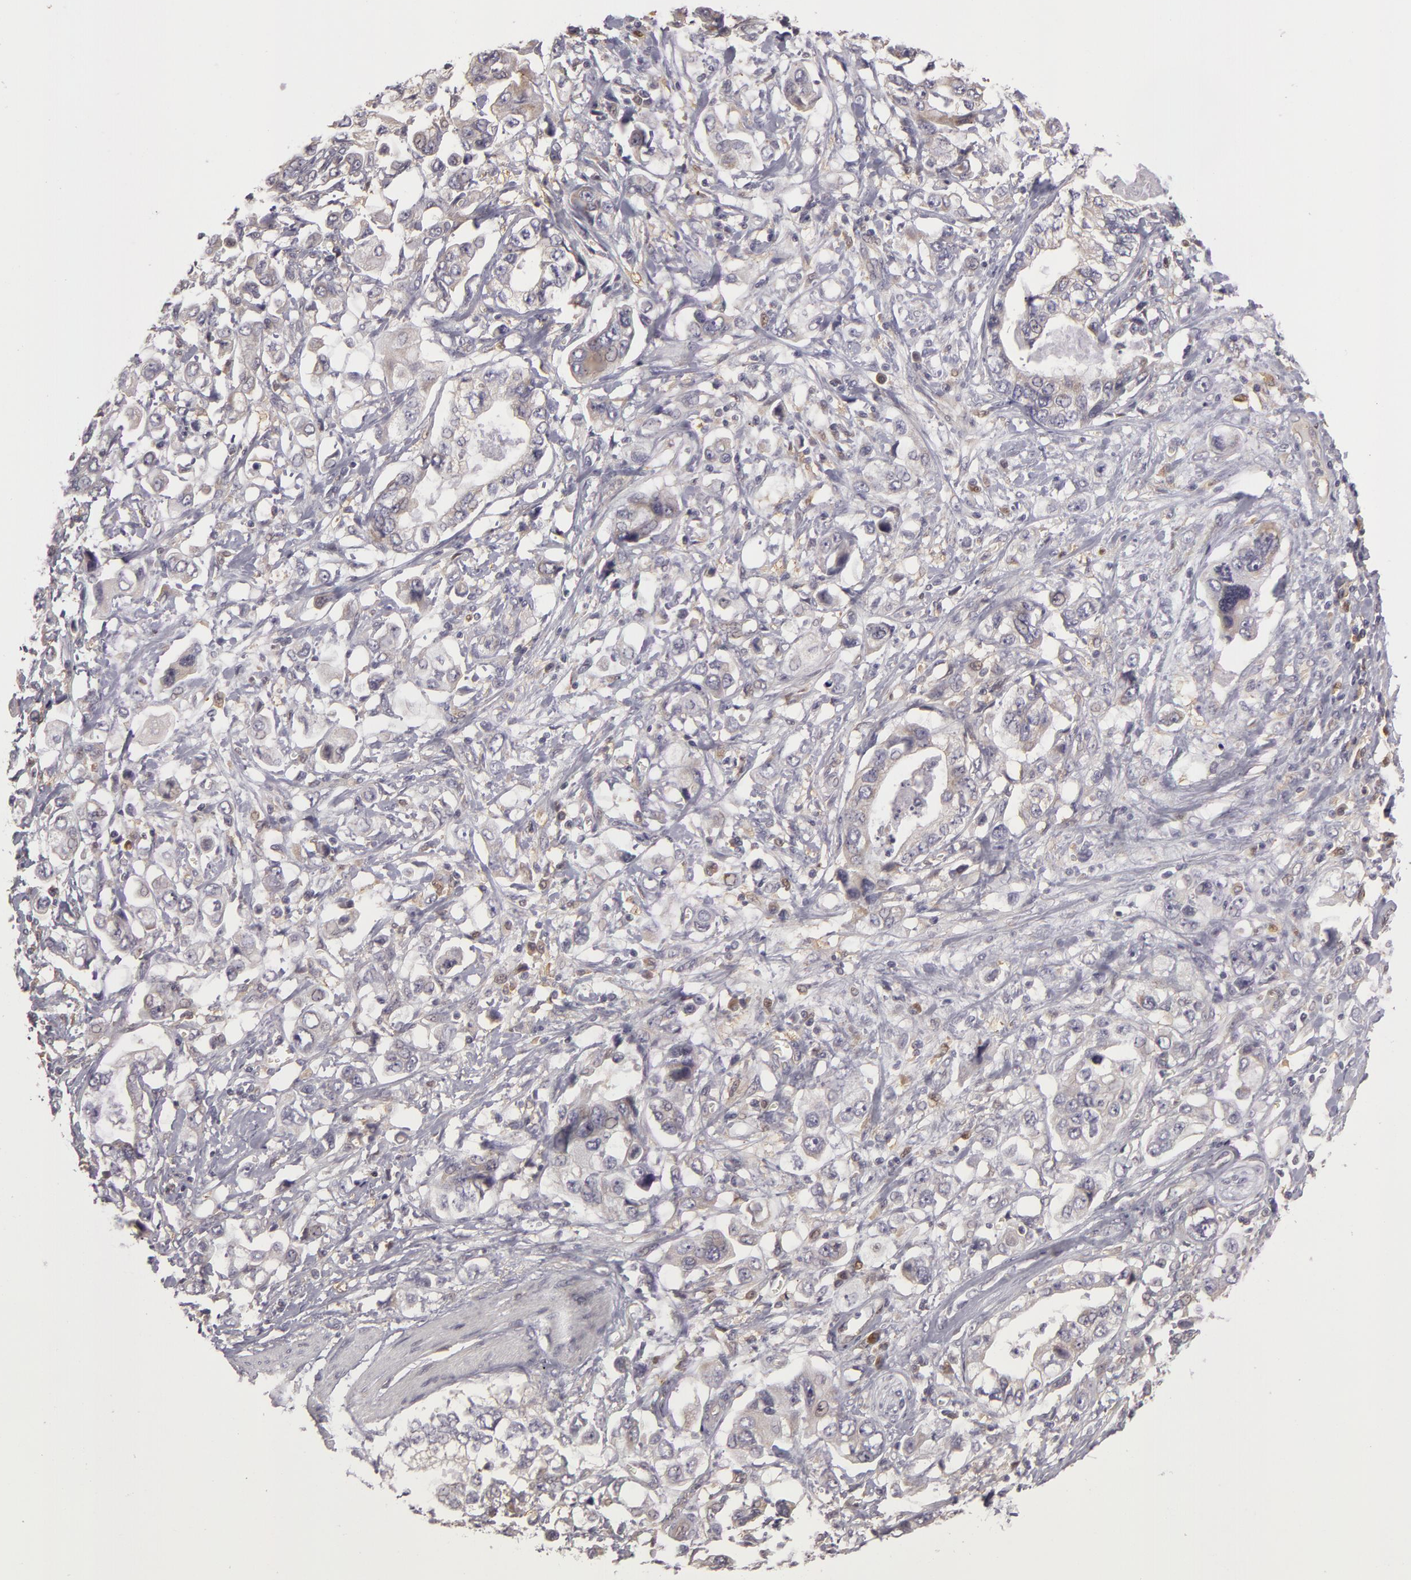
{"staining": {"intensity": "negative", "quantity": "none", "location": "none"}, "tissue": "stomach cancer", "cell_type": "Tumor cells", "image_type": "cancer", "snomed": [{"axis": "morphology", "description": "Adenocarcinoma, NOS"}, {"axis": "topography", "description": "Pancreas"}, {"axis": "topography", "description": "Stomach, upper"}], "caption": "Human adenocarcinoma (stomach) stained for a protein using IHC displays no expression in tumor cells.", "gene": "ZNF229", "patient": {"sex": "male", "age": 77}}